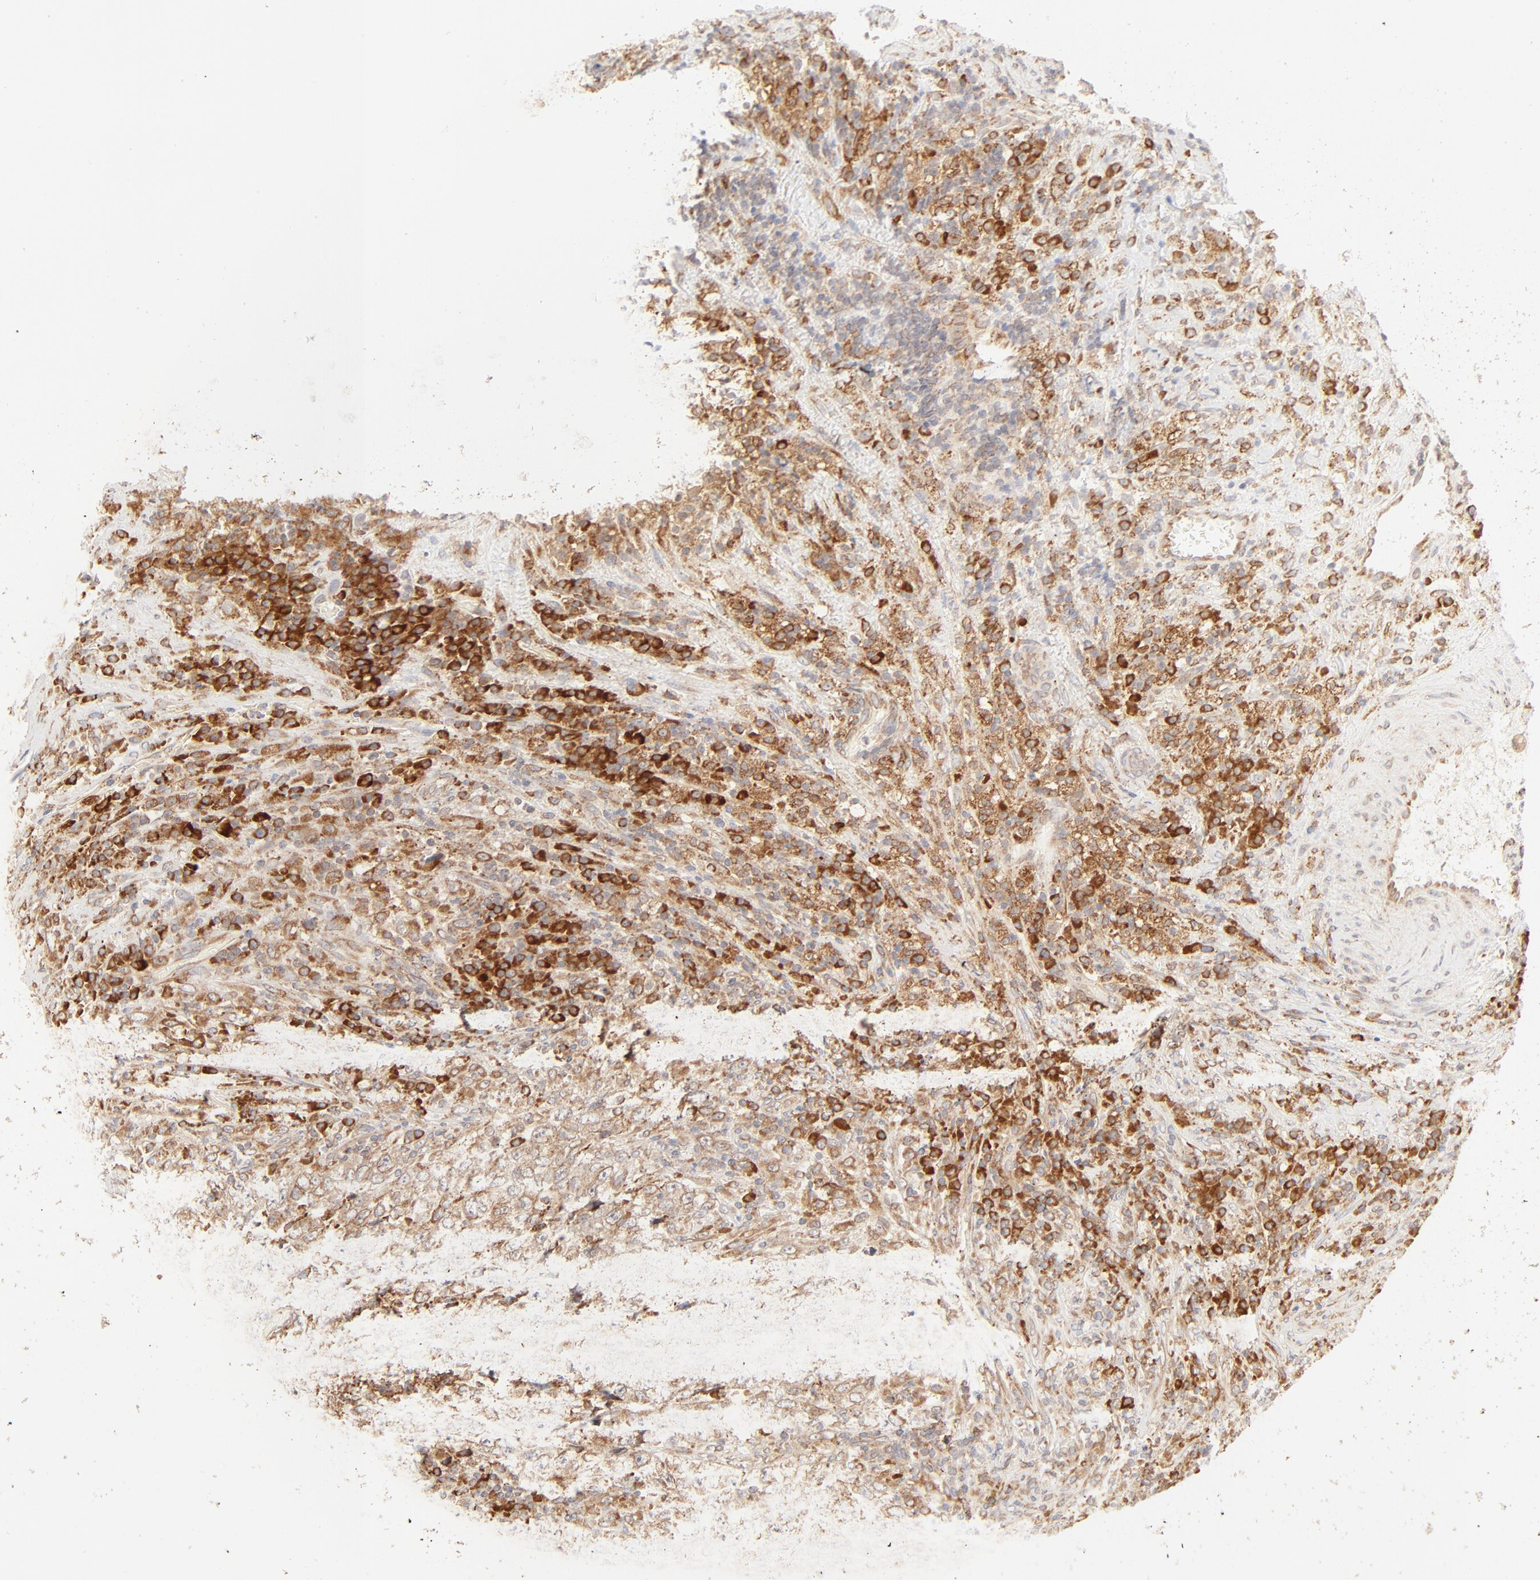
{"staining": {"intensity": "strong", "quantity": ">75%", "location": "cytoplasmic/membranous"}, "tissue": "testis cancer", "cell_type": "Tumor cells", "image_type": "cancer", "snomed": [{"axis": "morphology", "description": "Necrosis, NOS"}, {"axis": "morphology", "description": "Carcinoma, Embryonal, NOS"}, {"axis": "topography", "description": "Testis"}], "caption": "DAB immunohistochemical staining of embryonal carcinoma (testis) reveals strong cytoplasmic/membranous protein positivity in approximately >75% of tumor cells.", "gene": "PARP12", "patient": {"sex": "male", "age": 19}}